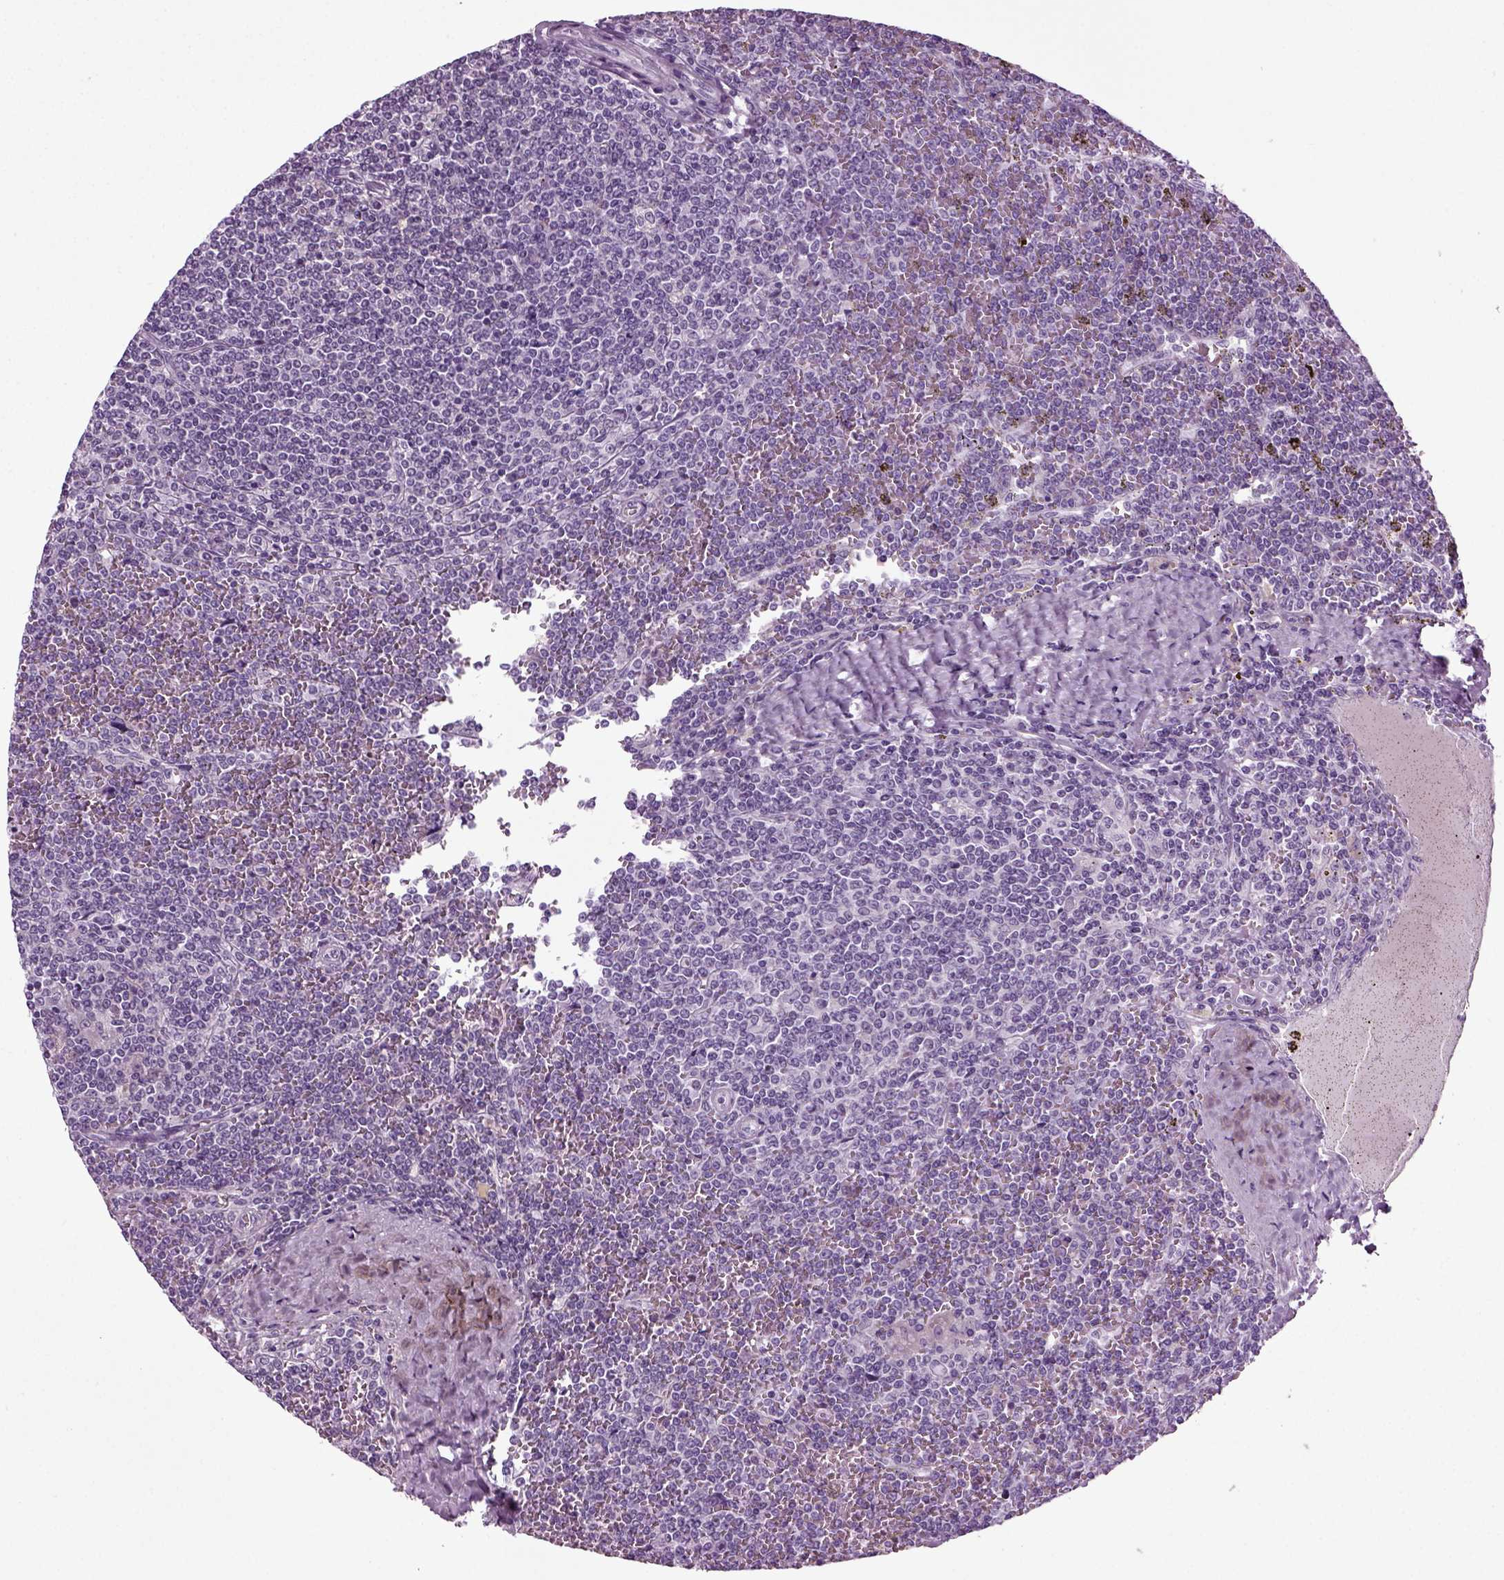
{"staining": {"intensity": "negative", "quantity": "none", "location": "none"}, "tissue": "lymphoma", "cell_type": "Tumor cells", "image_type": "cancer", "snomed": [{"axis": "morphology", "description": "Malignant lymphoma, non-Hodgkin's type, Low grade"}, {"axis": "topography", "description": "Spleen"}], "caption": "A micrograph of human low-grade malignant lymphoma, non-Hodgkin's type is negative for staining in tumor cells. (Stains: DAB (3,3'-diaminobenzidine) immunohistochemistry with hematoxylin counter stain, Microscopy: brightfield microscopy at high magnification).", "gene": "ZC2HC1C", "patient": {"sex": "female", "age": 19}}